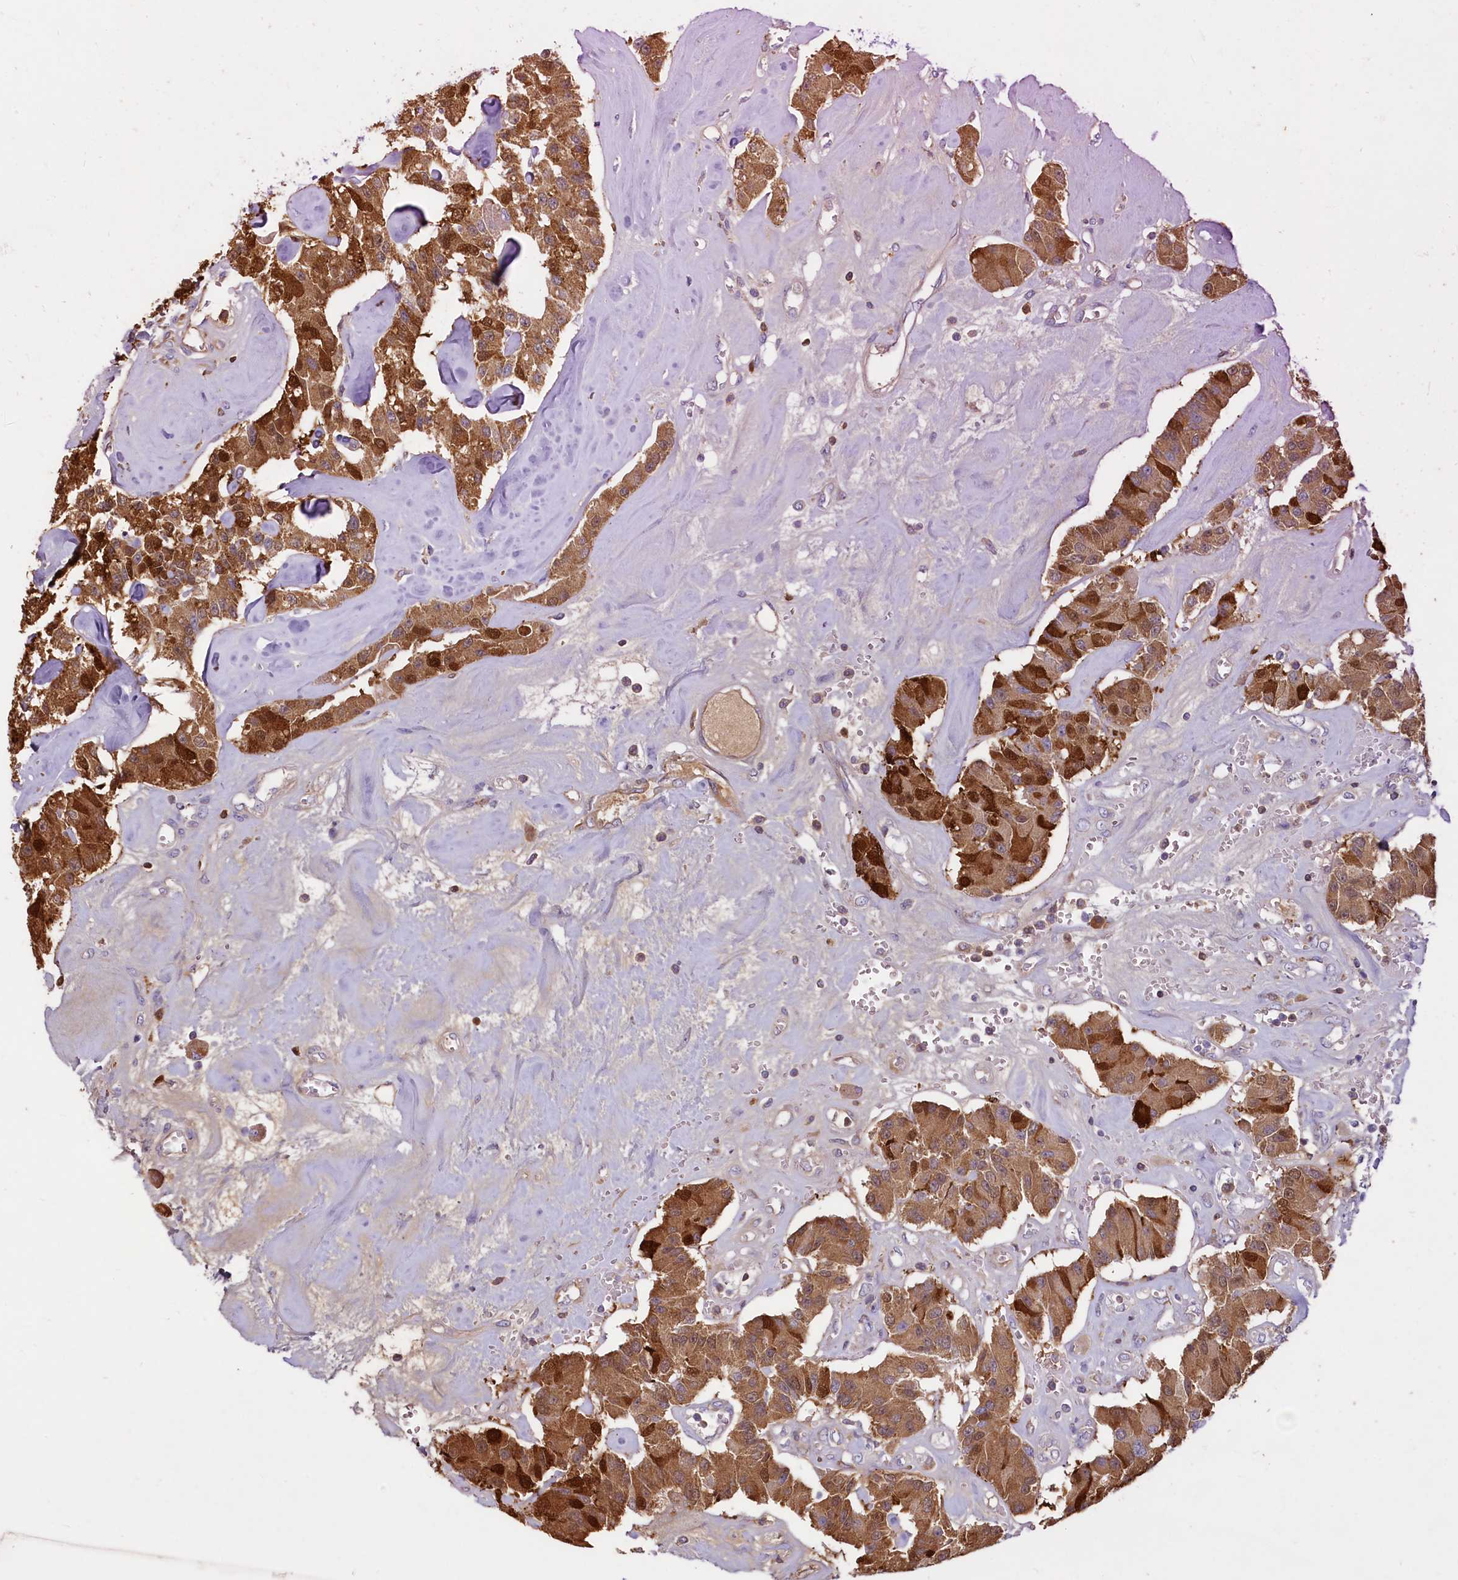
{"staining": {"intensity": "strong", "quantity": ">75%", "location": "cytoplasmic/membranous"}, "tissue": "carcinoid", "cell_type": "Tumor cells", "image_type": "cancer", "snomed": [{"axis": "morphology", "description": "Carcinoid, malignant, NOS"}, {"axis": "topography", "description": "Pancreas"}], "caption": "The image reveals a brown stain indicating the presence of a protein in the cytoplasmic/membranous of tumor cells in carcinoid (malignant).", "gene": "LMOD3", "patient": {"sex": "male", "age": 41}}